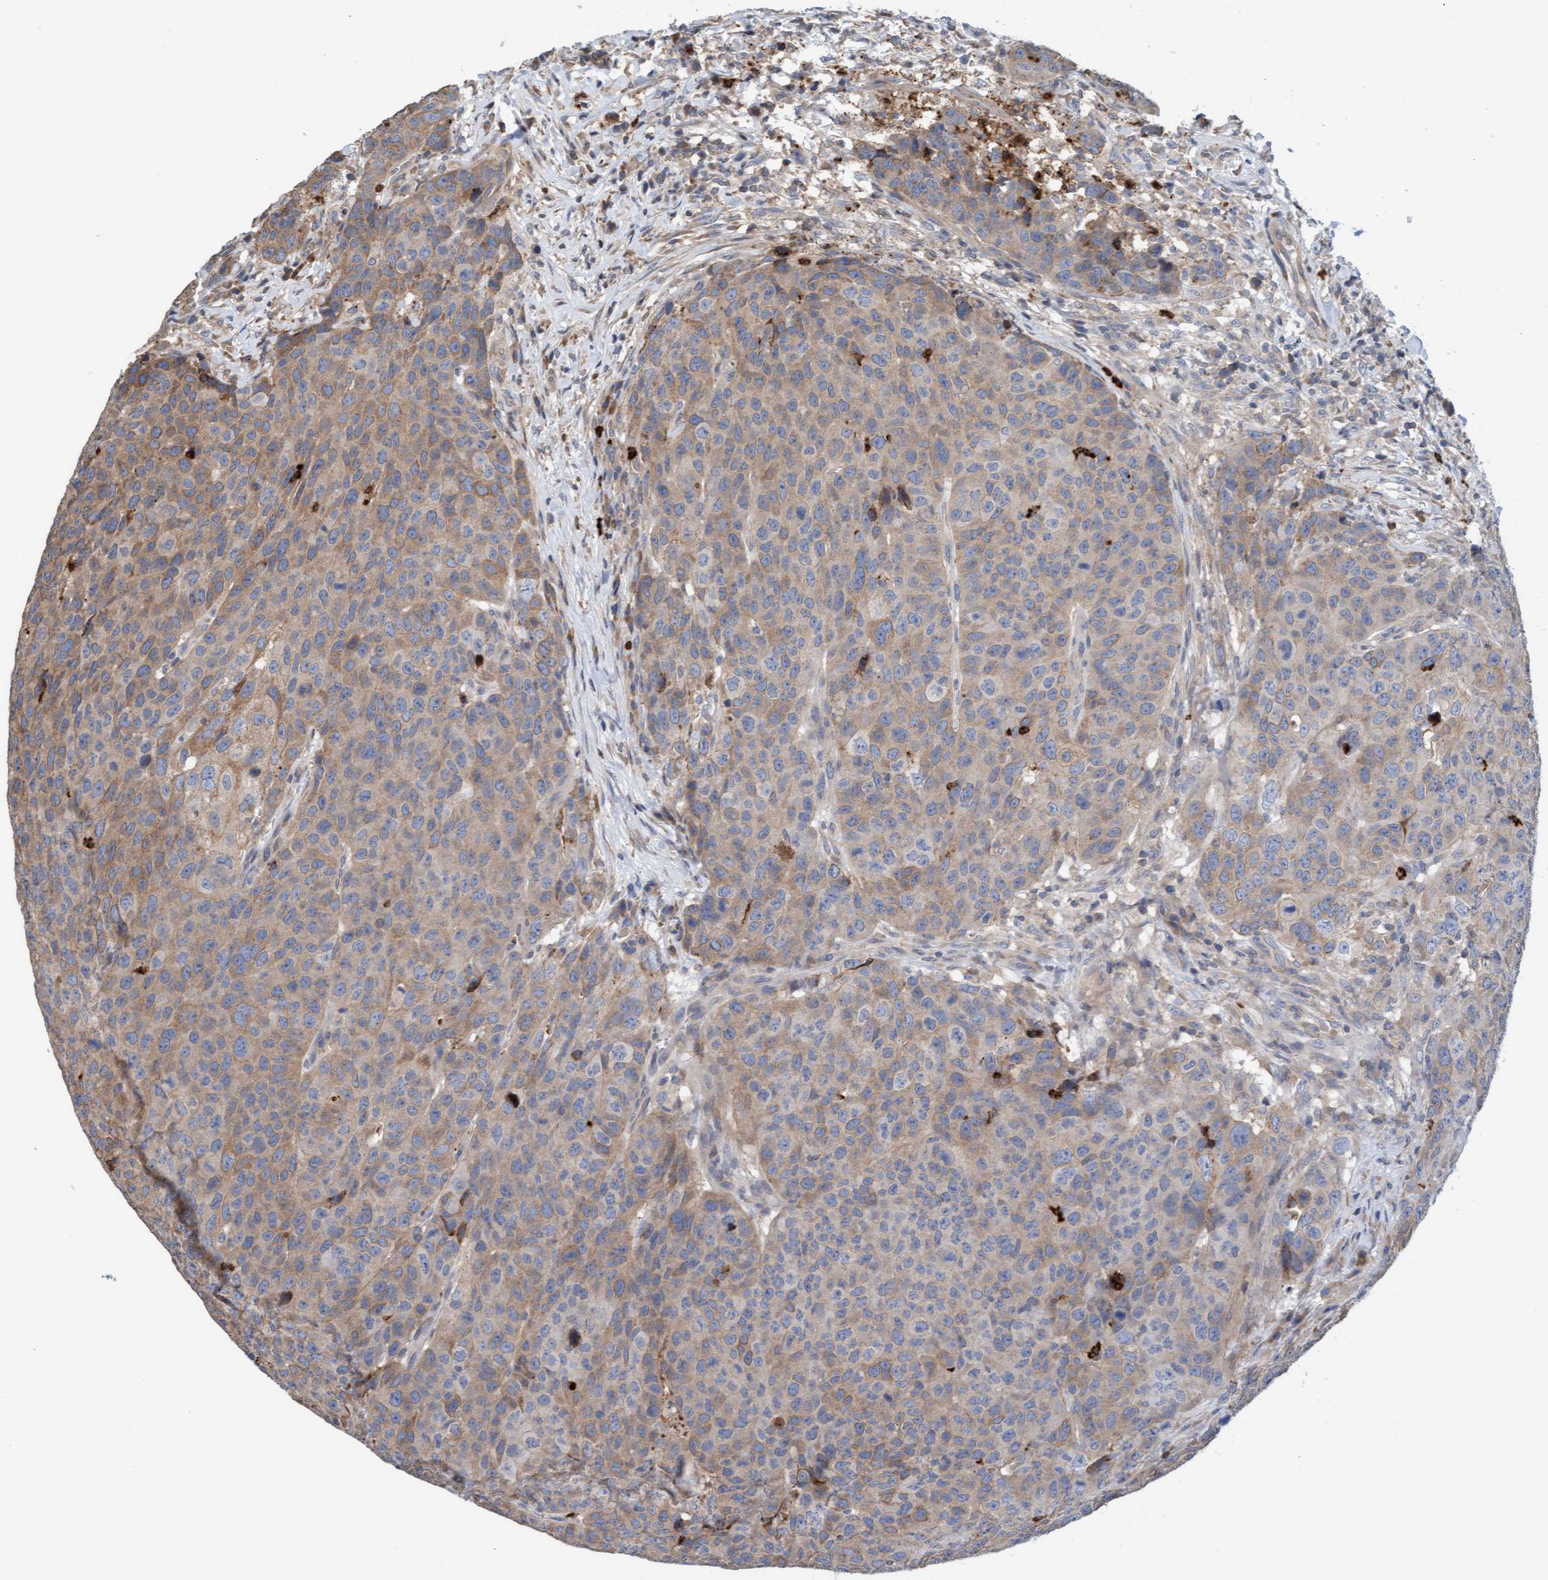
{"staining": {"intensity": "weak", "quantity": ">75%", "location": "cytoplasmic/membranous"}, "tissue": "head and neck cancer", "cell_type": "Tumor cells", "image_type": "cancer", "snomed": [{"axis": "morphology", "description": "Squamous cell carcinoma, NOS"}, {"axis": "topography", "description": "Head-Neck"}], "caption": "Approximately >75% of tumor cells in human head and neck cancer (squamous cell carcinoma) display weak cytoplasmic/membranous protein staining as visualized by brown immunohistochemical staining.", "gene": "MMP8", "patient": {"sex": "male", "age": 66}}